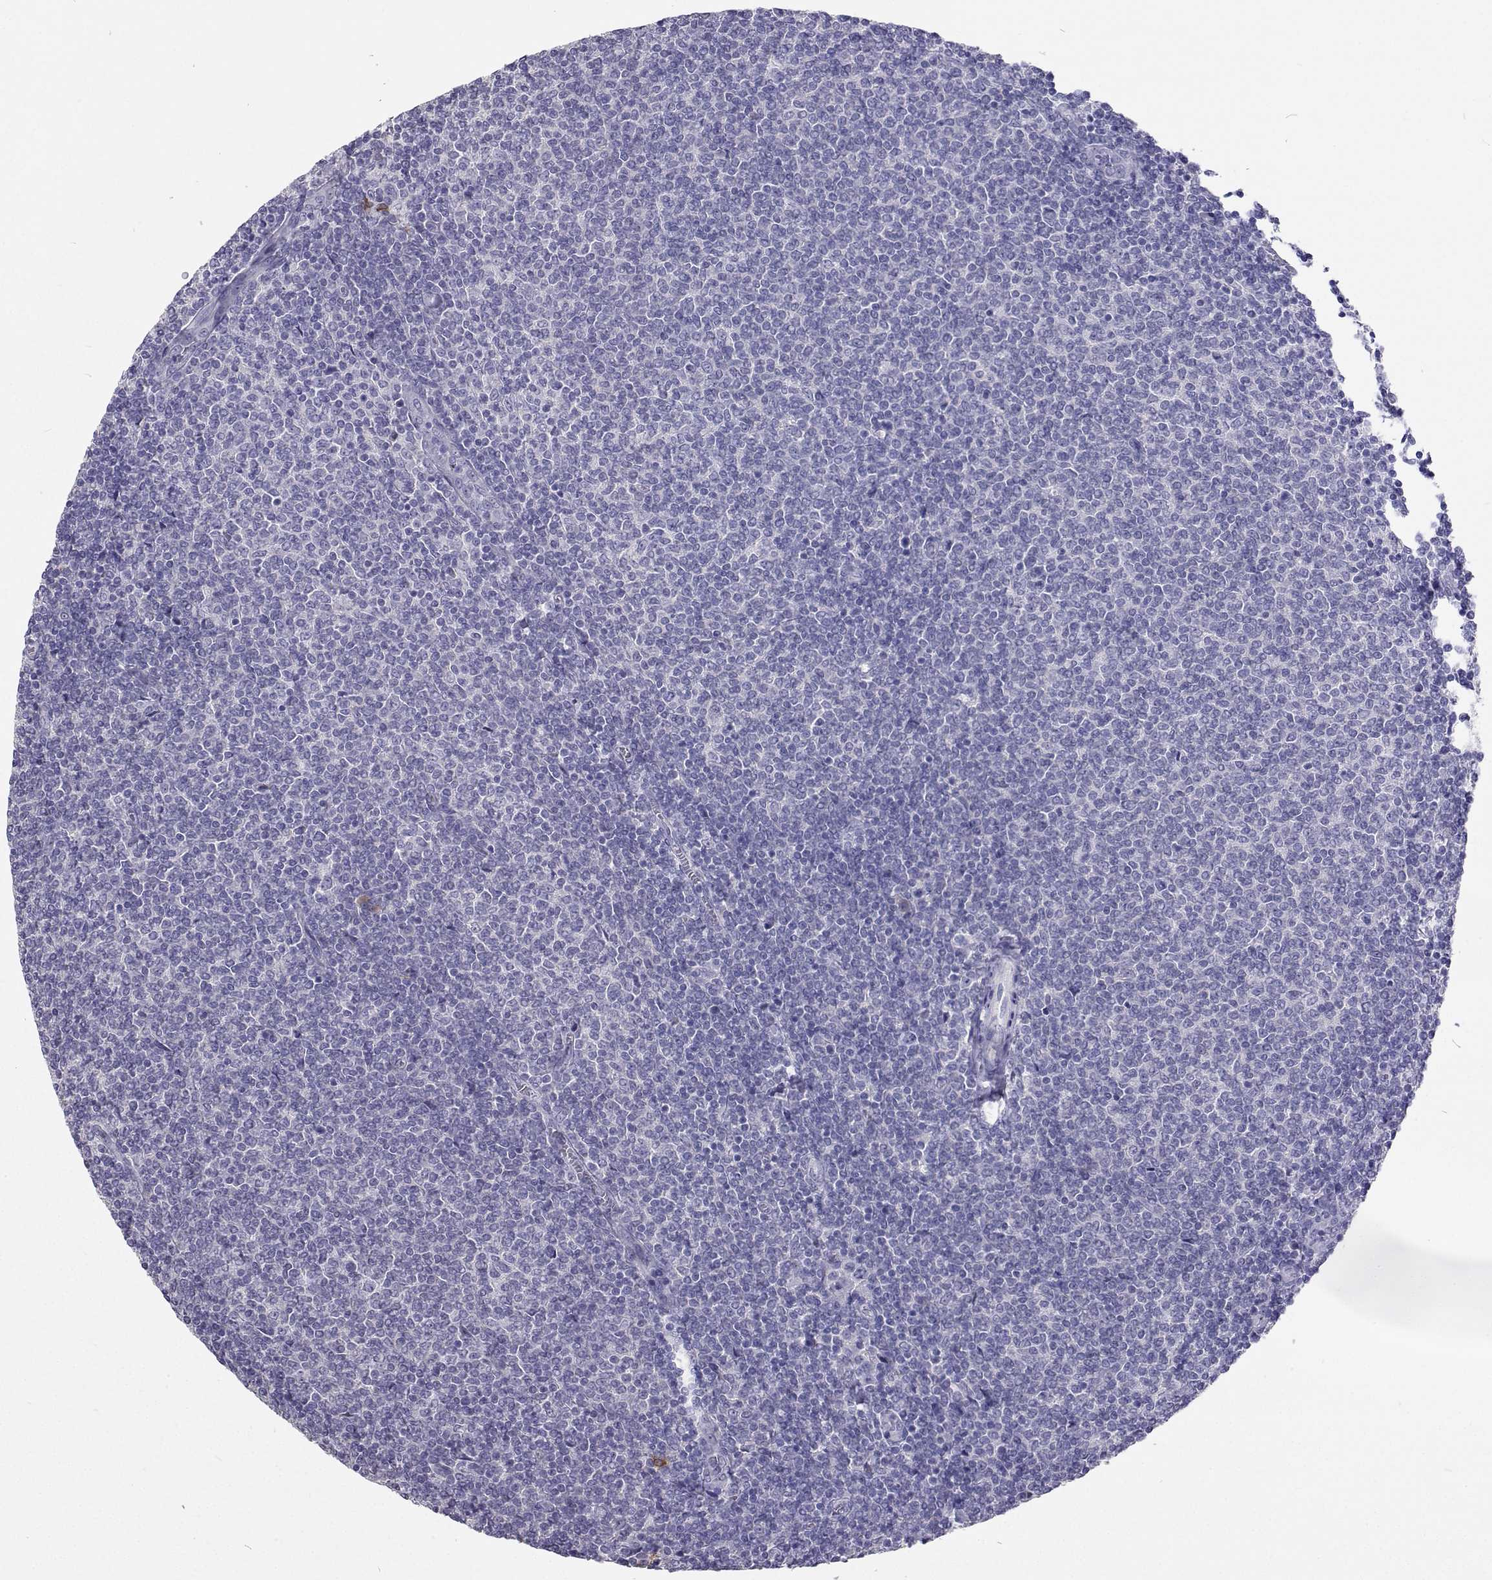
{"staining": {"intensity": "negative", "quantity": "none", "location": "none"}, "tissue": "lymphoma", "cell_type": "Tumor cells", "image_type": "cancer", "snomed": [{"axis": "morphology", "description": "Malignant lymphoma, non-Hodgkin's type, Low grade"}, {"axis": "topography", "description": "Lymph node"}], "caption": "Lymphoma was stained to show a protein in brown. There is no significant expression in tumor cells.", "gene": "CFAP44", "patient": {"sex": "male", "age": 52}}